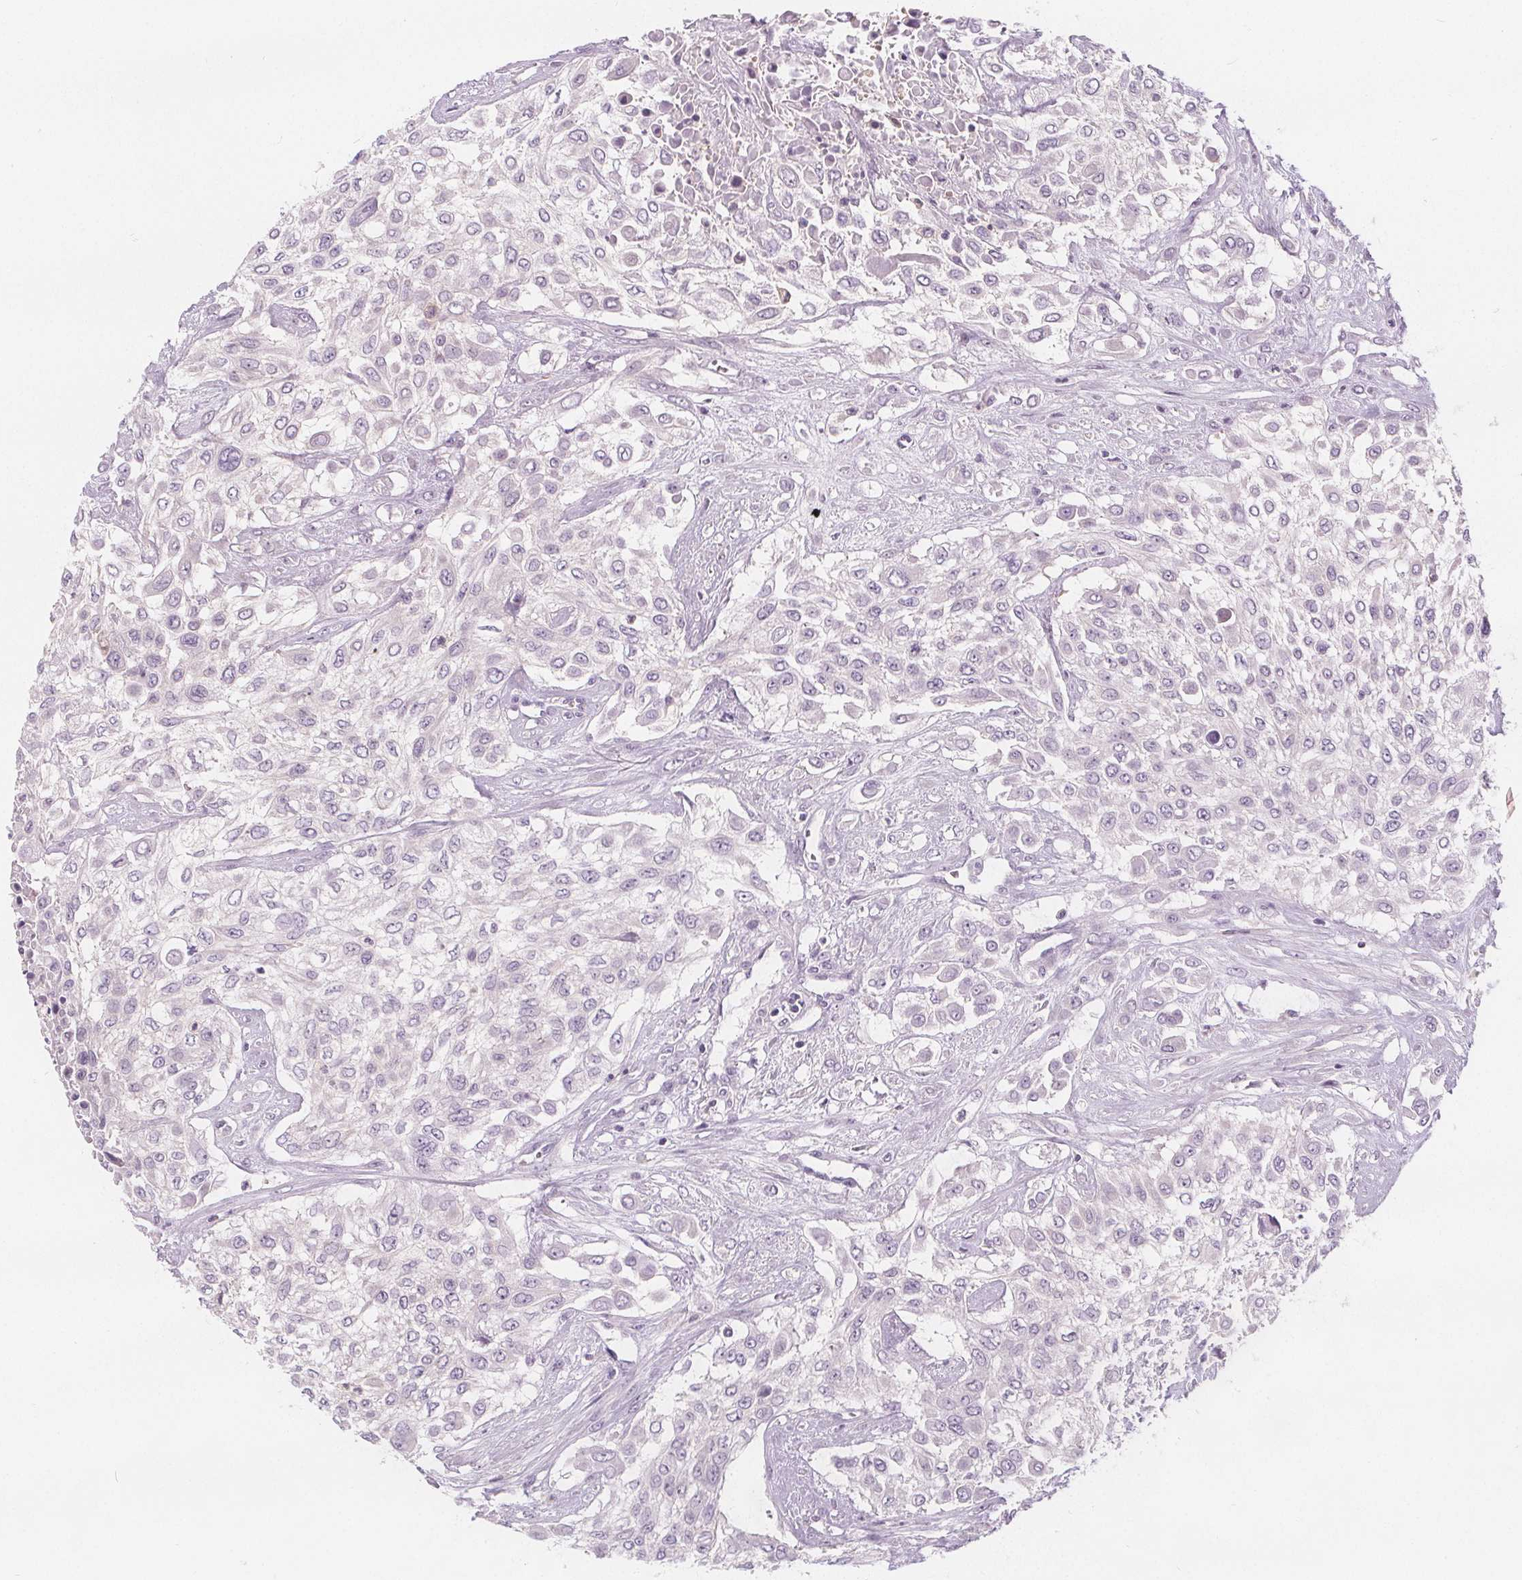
{"staining": {"intensity": "negative", "quantity": "none", "location": "none"}, "tissue": "urothelial cancer", "cell_type": "Tumor cells", "image_type": "cancer", "snomed": [{"axis": "morphology", "description": "Urothelial carcinoma, High grade"}, {"axis": "topography", "description": "Urinary bladder"}], "caption": "Immunohistochemistry (IHC) of high-grade urothelial carcinoma displays no positivity in tumor cells.", "gene": "UGP2", "patient": {"sex": "male", "age": 57}}